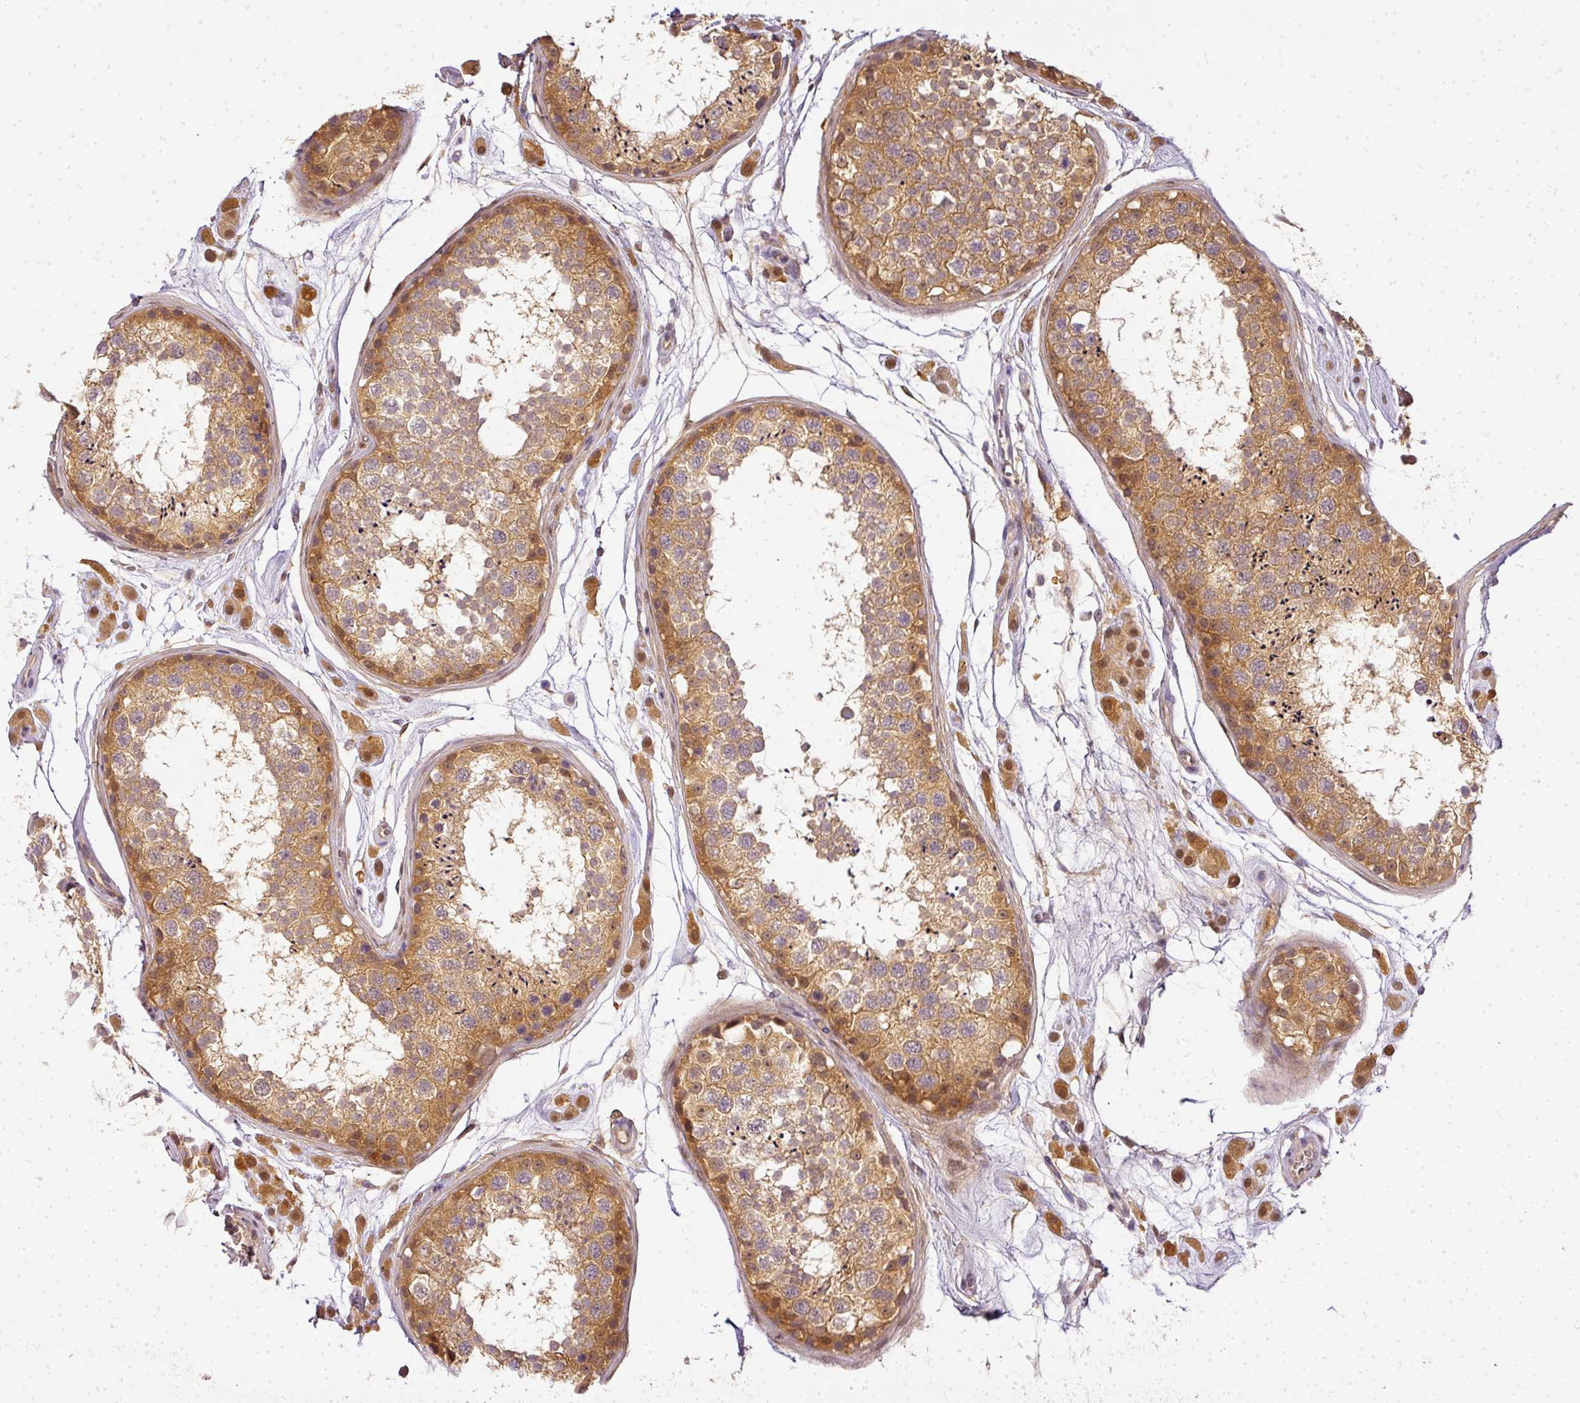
{"staining": {"intensity": "strong", "quantity": ">75%", "location": "cytoplasmic/membranous"}, "tissue": "testis", "cell_type": "Cells in seminiferous ducts", "image_type": "normal", "snomed": [{"axis": "morphology", "description": "Normal tissue, NOS"}, {"axis": "topography", "description": "Testis"}], "caption": "Immunohistochemical staining of unremarkable testis exhibits high levels of strong cytoplasmic/membranous positivity in about >75% of cells in seminiferous ducts. Using DAB (3,3'-diaminobenzidine) (brown) and hematoxylin (blue) stains, captured at high magnification using brightfield microscopy.", "gene": "ADH5", "patient": {"sex": "male", "age": 25}}